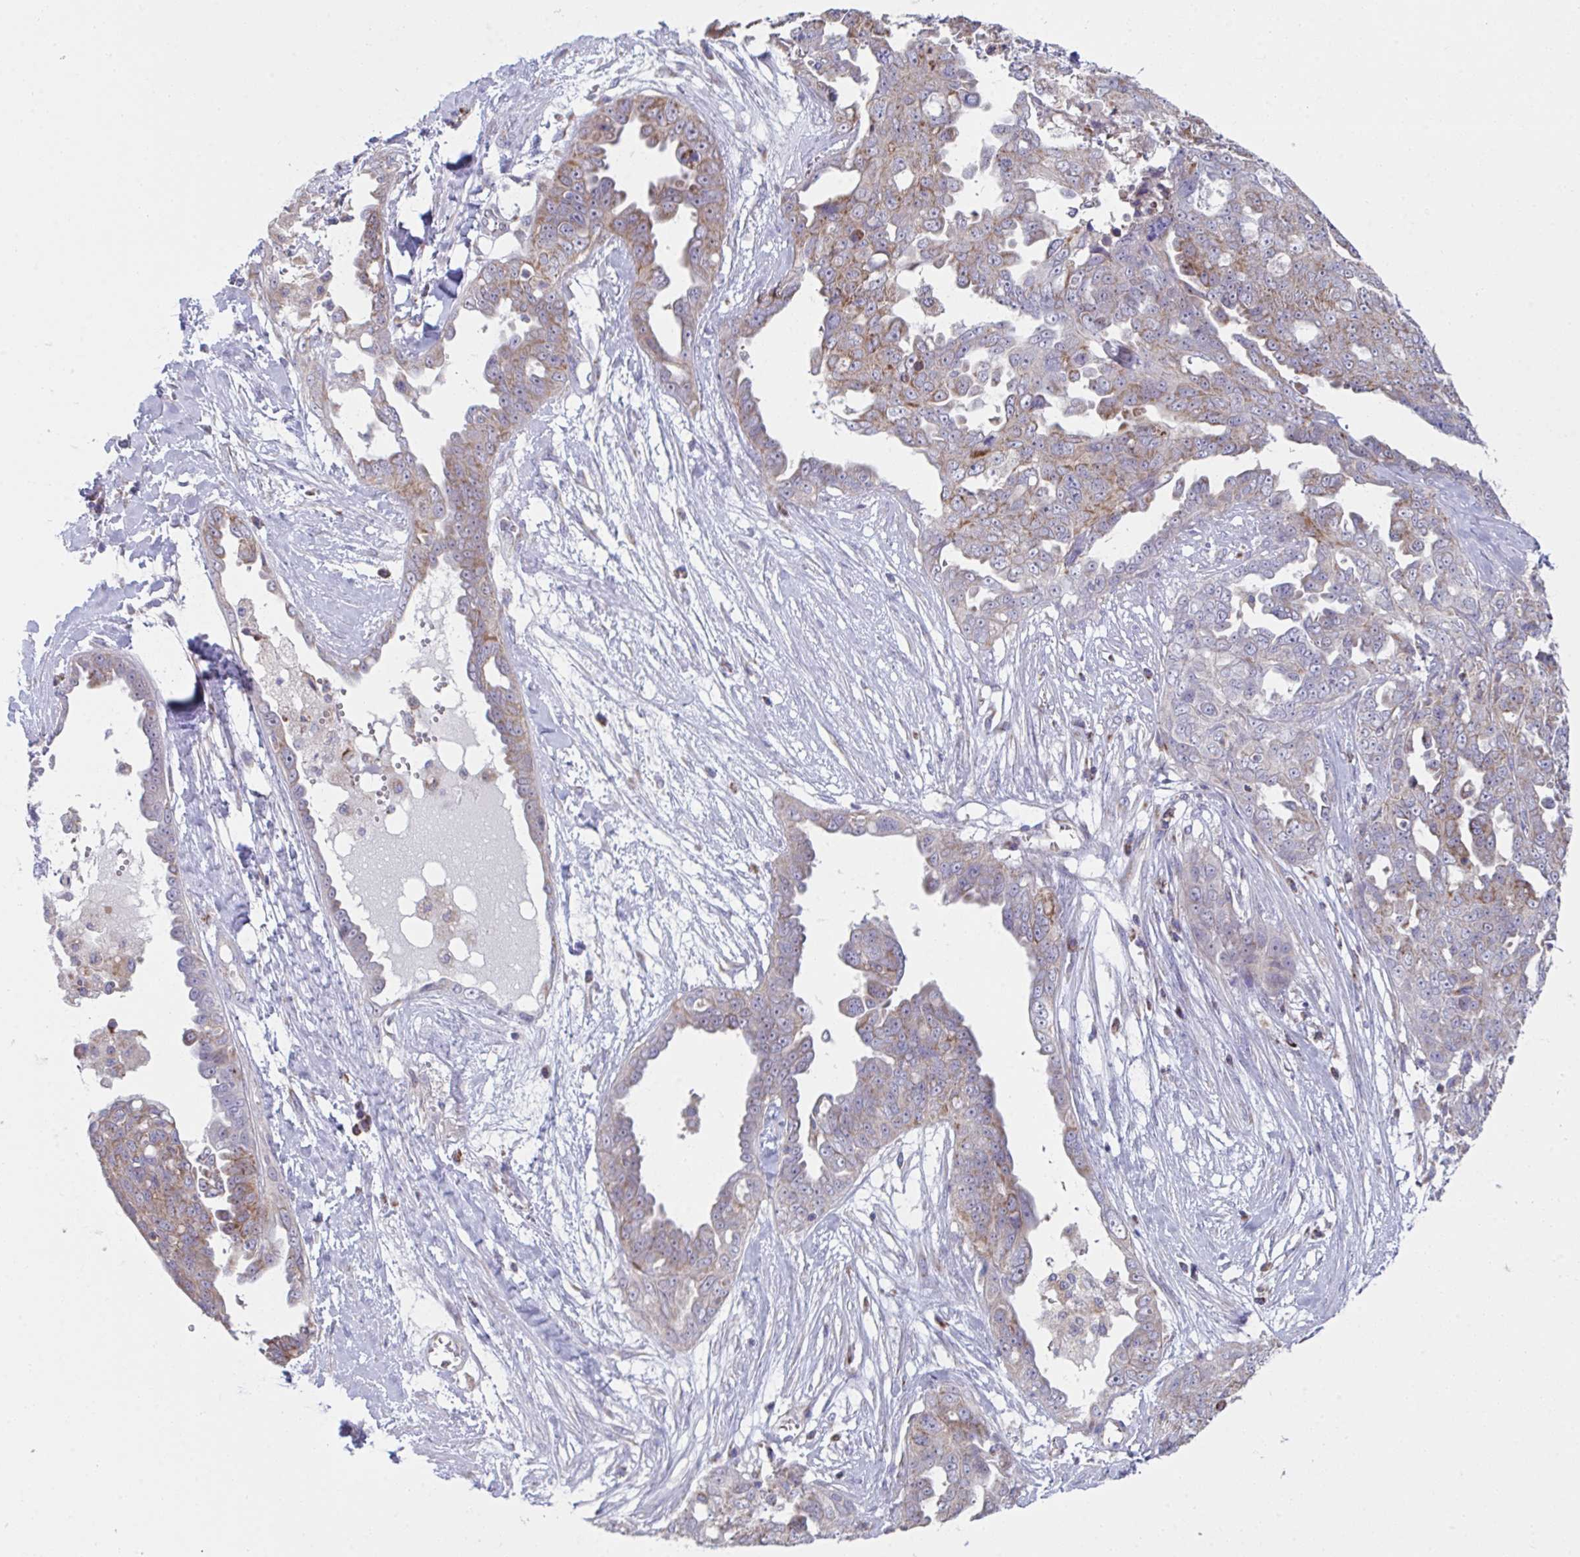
{"staining": {"intensity": "weak", "quantity": "25%-75%", "location": "cytoplasmic/membranous"}, "tissue": "ovarian cancer", "cell_type": "Tumor cells", "image_type": "cancer", "snomed": [{"axis": "morphology", "description": "Carcinoma, endometroid"}, {"axis": "topography", "description": "Ovary"}], "caption": "IHC (DAB) staining of human ovarian cancer (endometroid carcinoma) exhibits weak cytoplasmic/membranous protein expression in approximately 25%-75% of tumor cells.", "gene": "NDUFA7", "patient": {"sex": "female", "age": 70}}